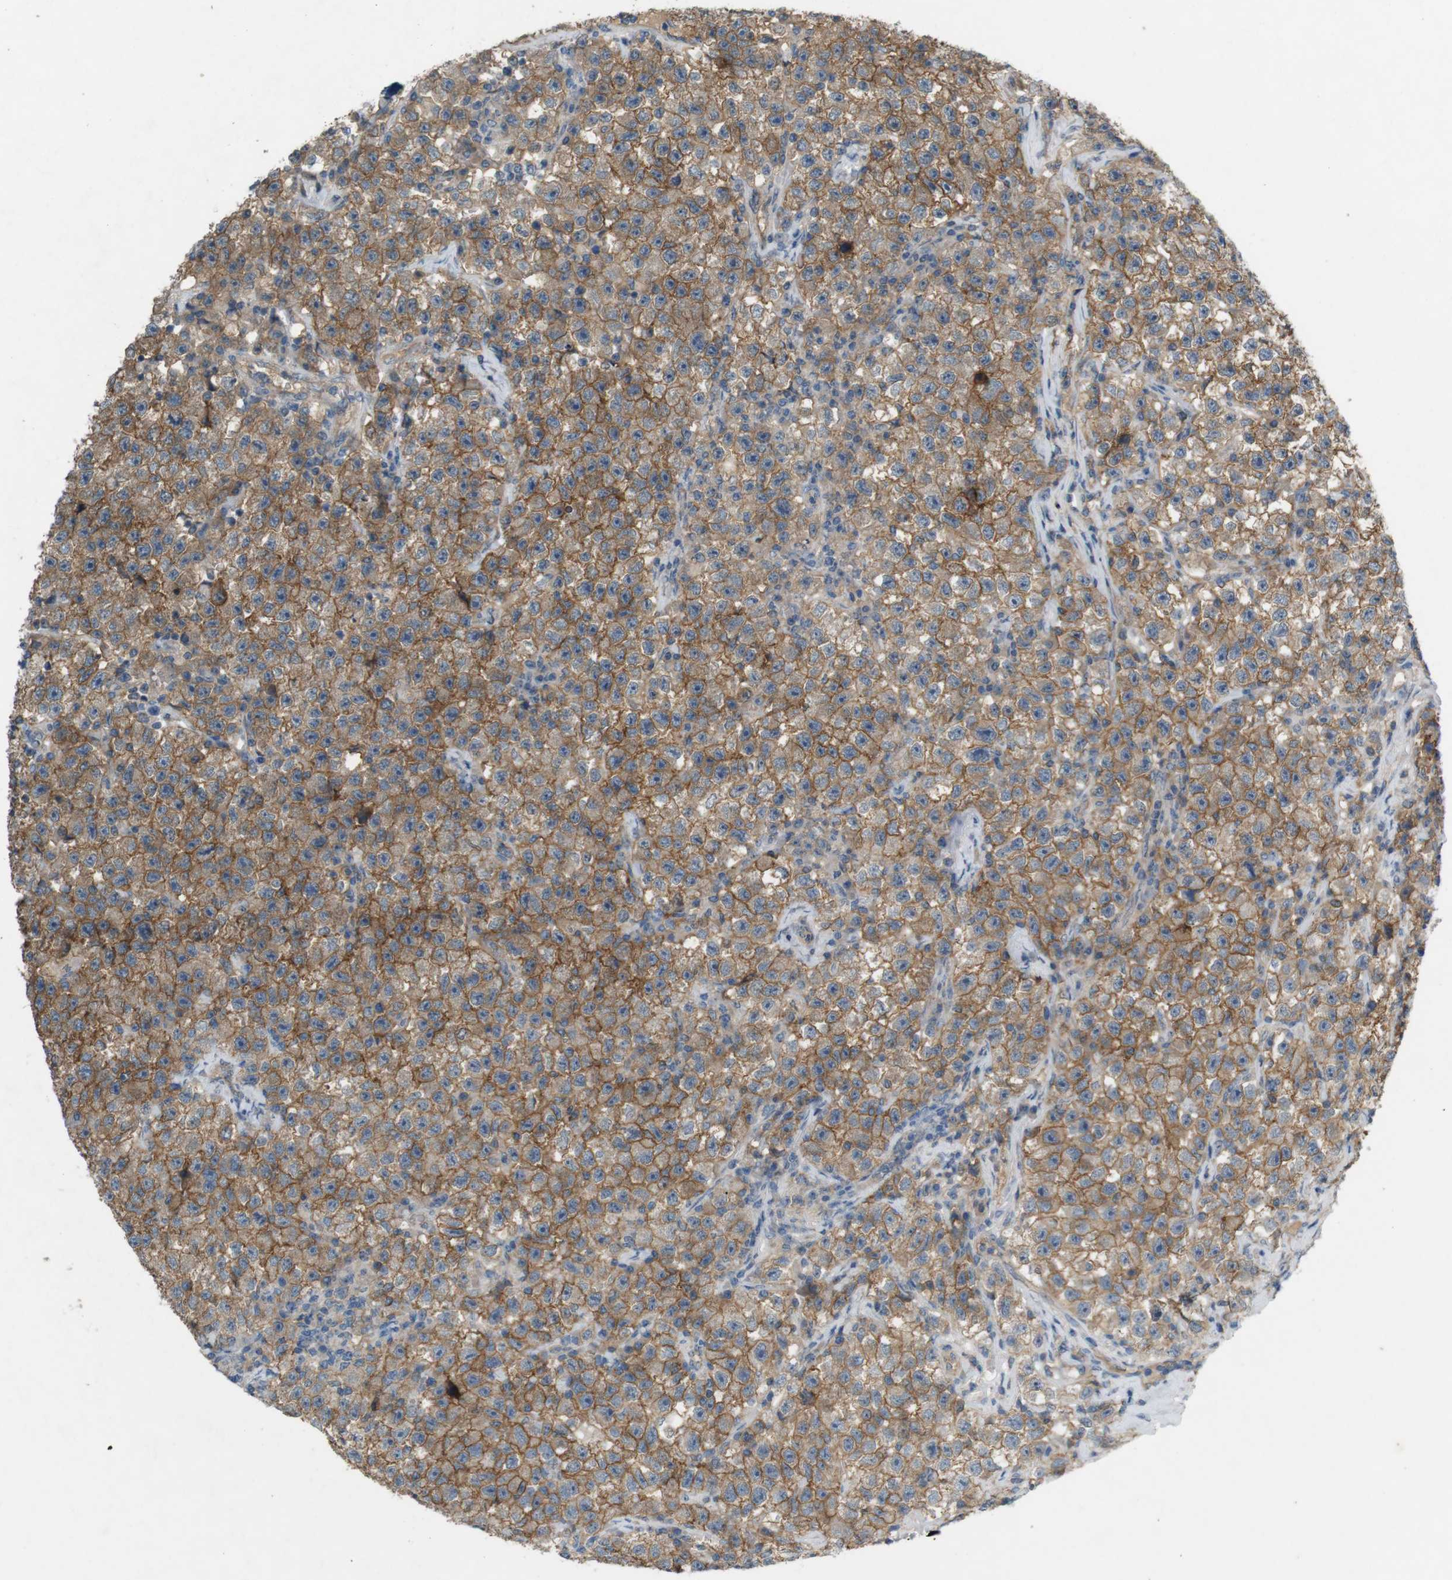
{"staining": {"intensity": "moderate", "quantity": ">75%", "location": "cytoplasmic/membranous"}, "tissue": "testis cancer", "cell_type": "Tumor cells", "image_type": "cancer", "snomed": [{"axis": "morphology", "description": "Seminoma, NOS"}, {"axis": "topography", "description": "Testis"}], "caption": "Seminoma (testis) stained for a protein displays moderate cytoplasmic/membranous positivity in tumor cells.", "gene": "PVR", "patient": {"sex": "male", "age": 22}}